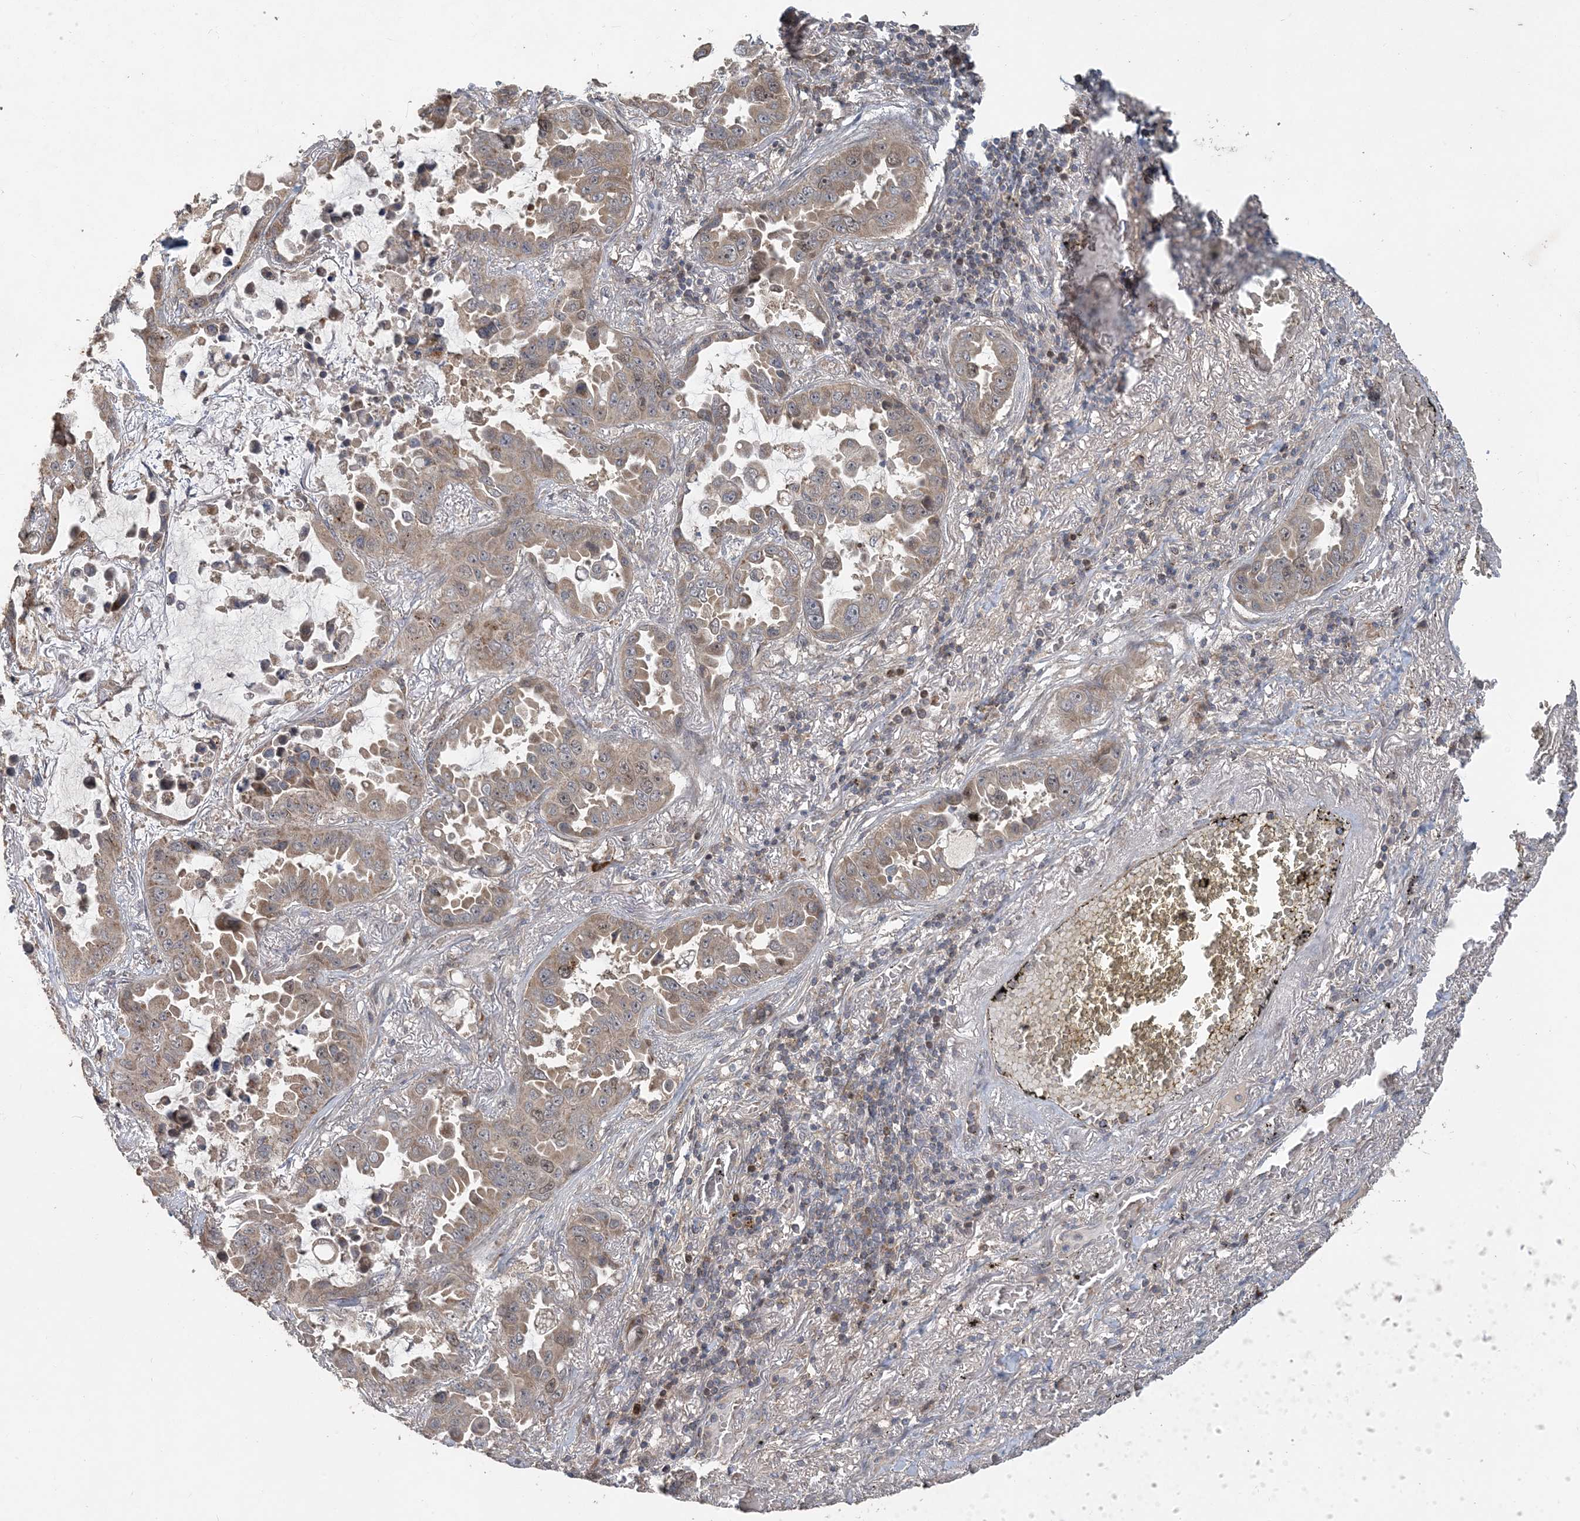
{"staining": {"intensity": "moderate", "quantity": "25%-75%", "location": "cytoplasmic/membranous"}, "tissue": "lung cancer", "cell_type": "Tumor cells", "image_type": "cancer", "snomed": [{"axis": "morphology", "description": "Adenocarcinoma, NOS"}, {"axis": "topography", "description": "Lung"}], "caption": "High-power microscopy captured an immunohistochemistry (IHC) histopathology image of lung cancer, revealing moderate cytoplasmic/membranous staining in approximately 25%-75% of tumor cells.", "gene": "TRAIP", "patient": {"sex": "male", "age": 64}}